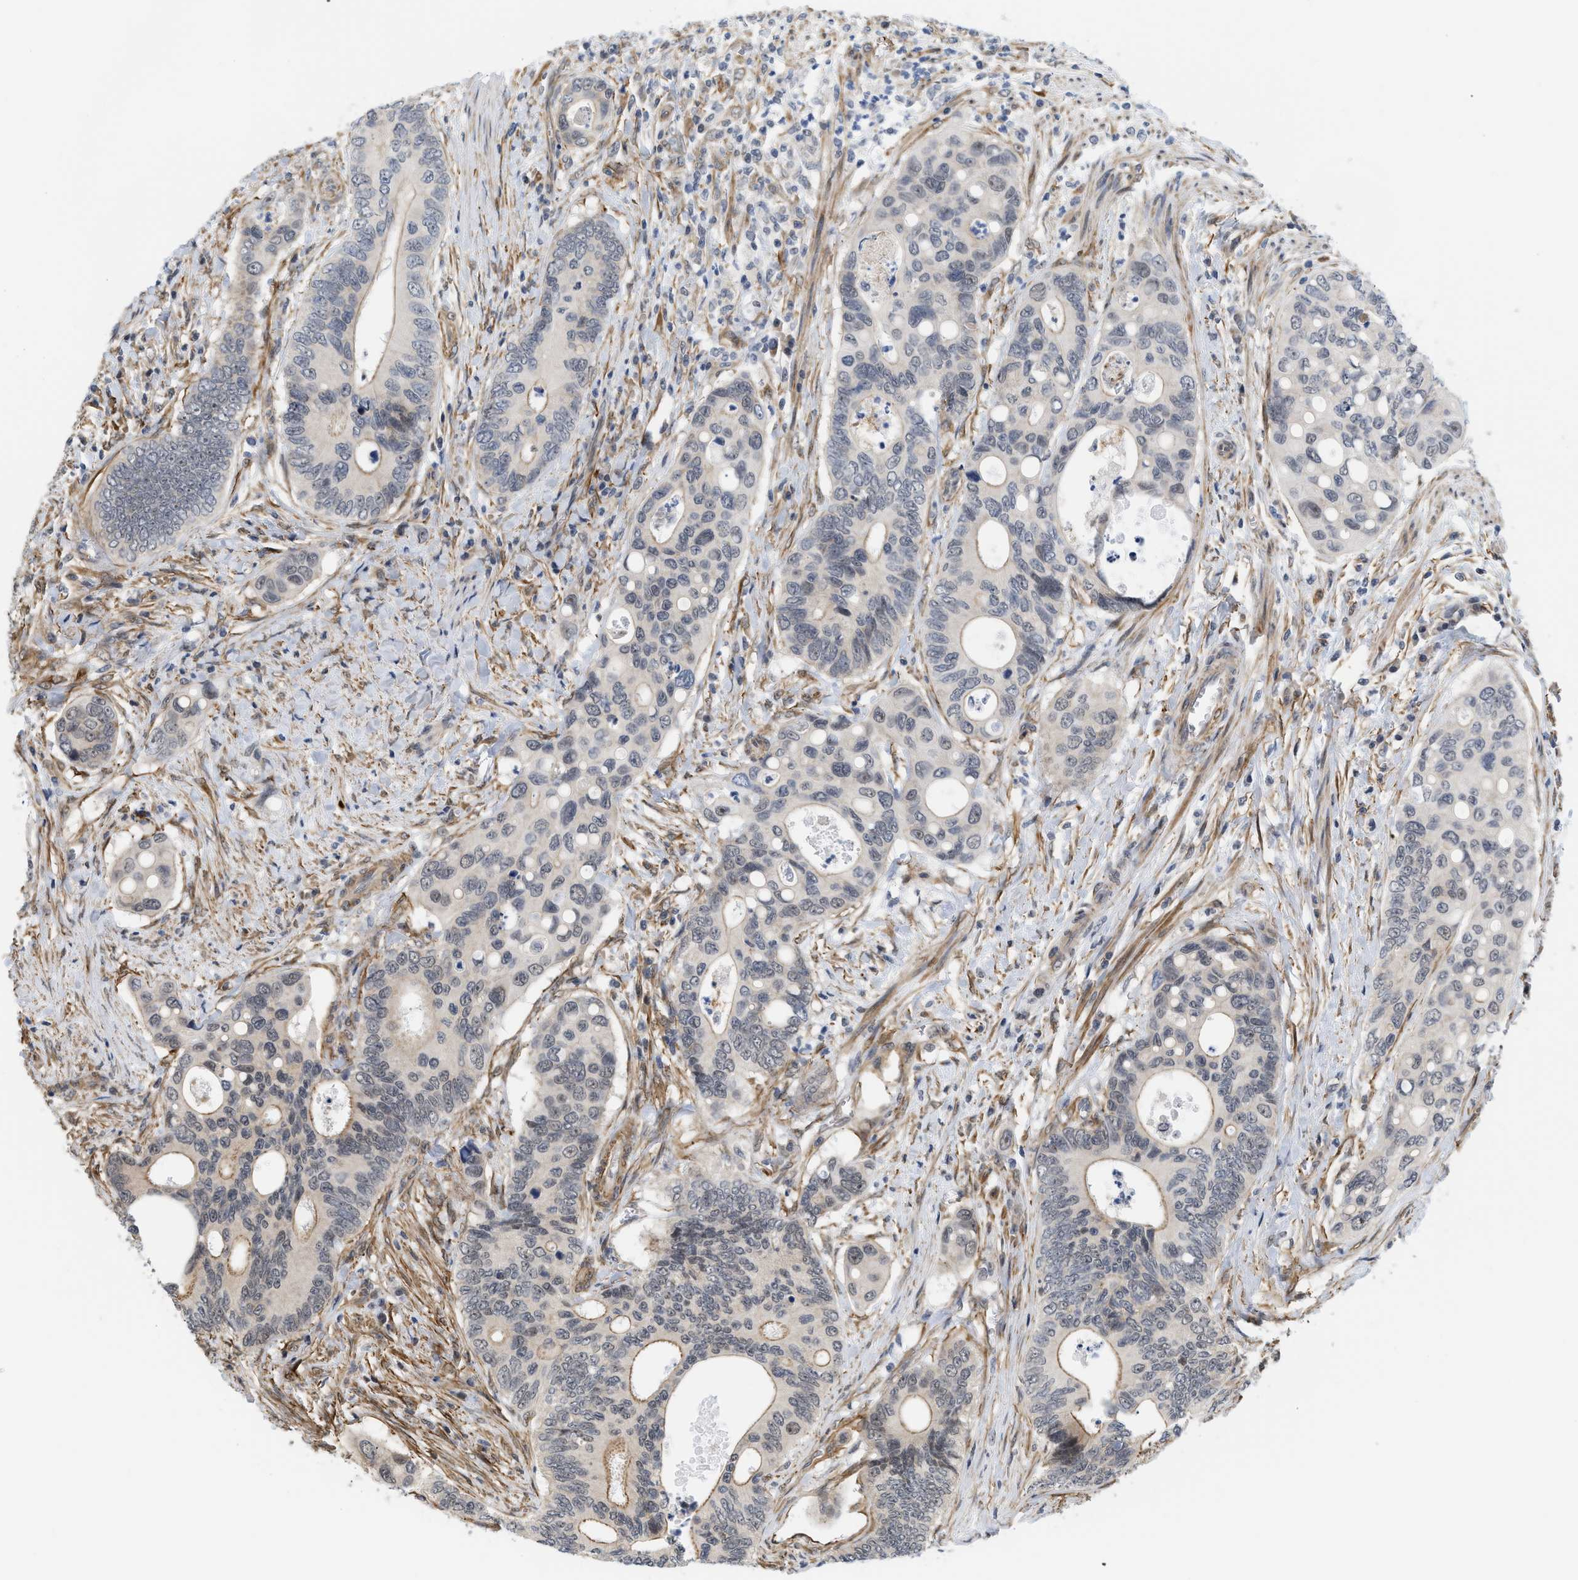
{"staining": {"intensity": "negative", "quantity": "none", "location": "none"}, "tissue": "colorectal cancer", "cell_type": "Tumor cells", "image_type": "cancer", "snomed": [{"axis": "morphology", "description": "Inflammation, NOS"}, {"axis": "morphology", "description": "Adenocarcinoma, NOS"}, {"axis": "topography", "description": "Colon"}], "caption": "This is an IHC photomicrograph of human colorectal cancer (adenocarcinoma). There is no expression in tumor cells.", "gene": "GPRASP2", "patient": {"sex": "male", "age": 72}}